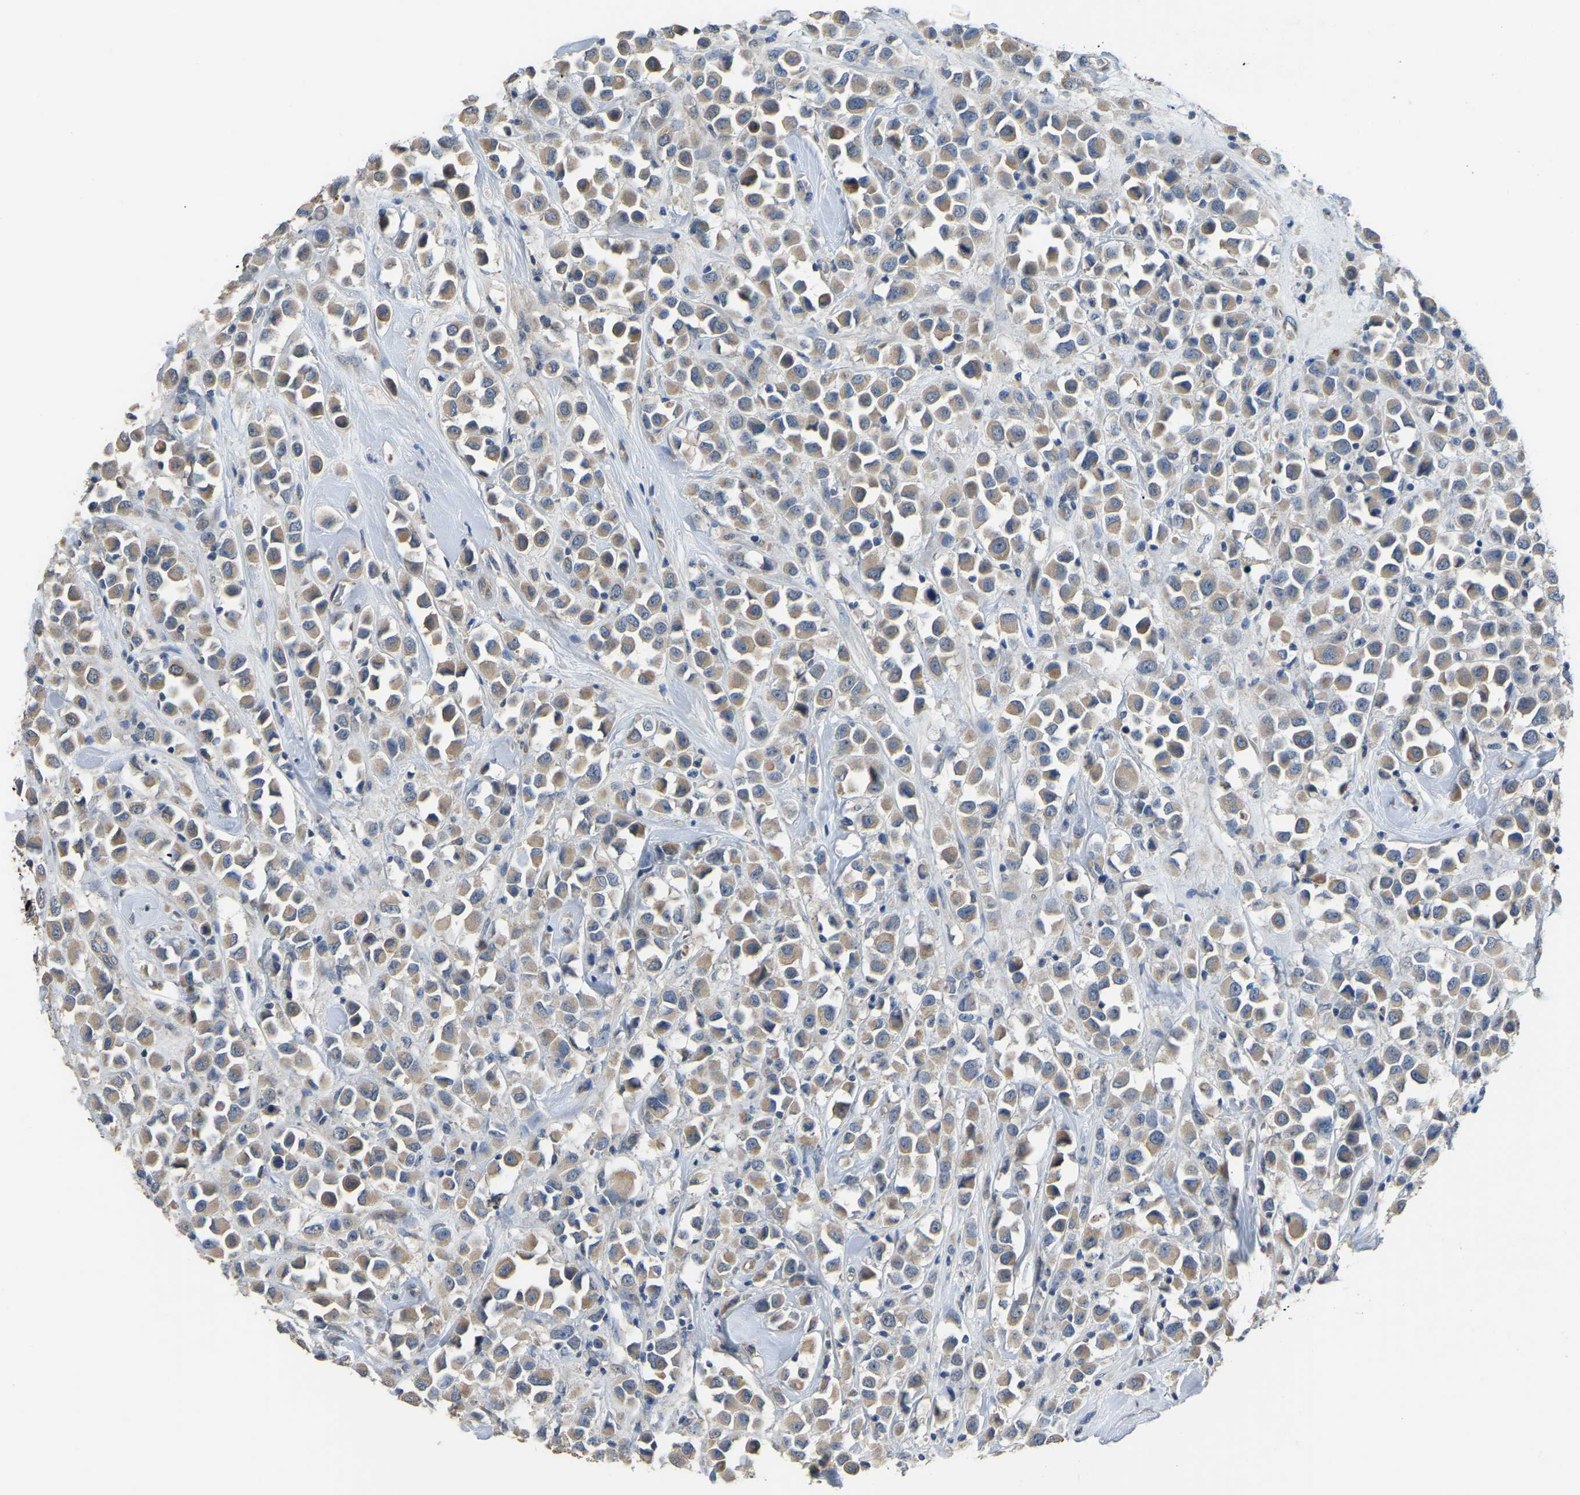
{"staining": {"intensity": "moderate", "quantity": ">75%", "location": "cytoplasmic/membranous"}, "tissue": "breast cancer", "cell_type": "Tumor cells", "image_type": "cancer", "snomed": [{"axis": "morphology", "description": "Duct carcinoma"}, {"axis": "topography", "description": "Breast"}], "caption": "Immunohistochemical staining of infiltrating ductal carcinoma (breast) shows moderate cytoplasmic/membranous protein expression in about >75% of tumor cells.", "gene": "HIGD2B", "patient": {"sex": "female", "age": 61}}